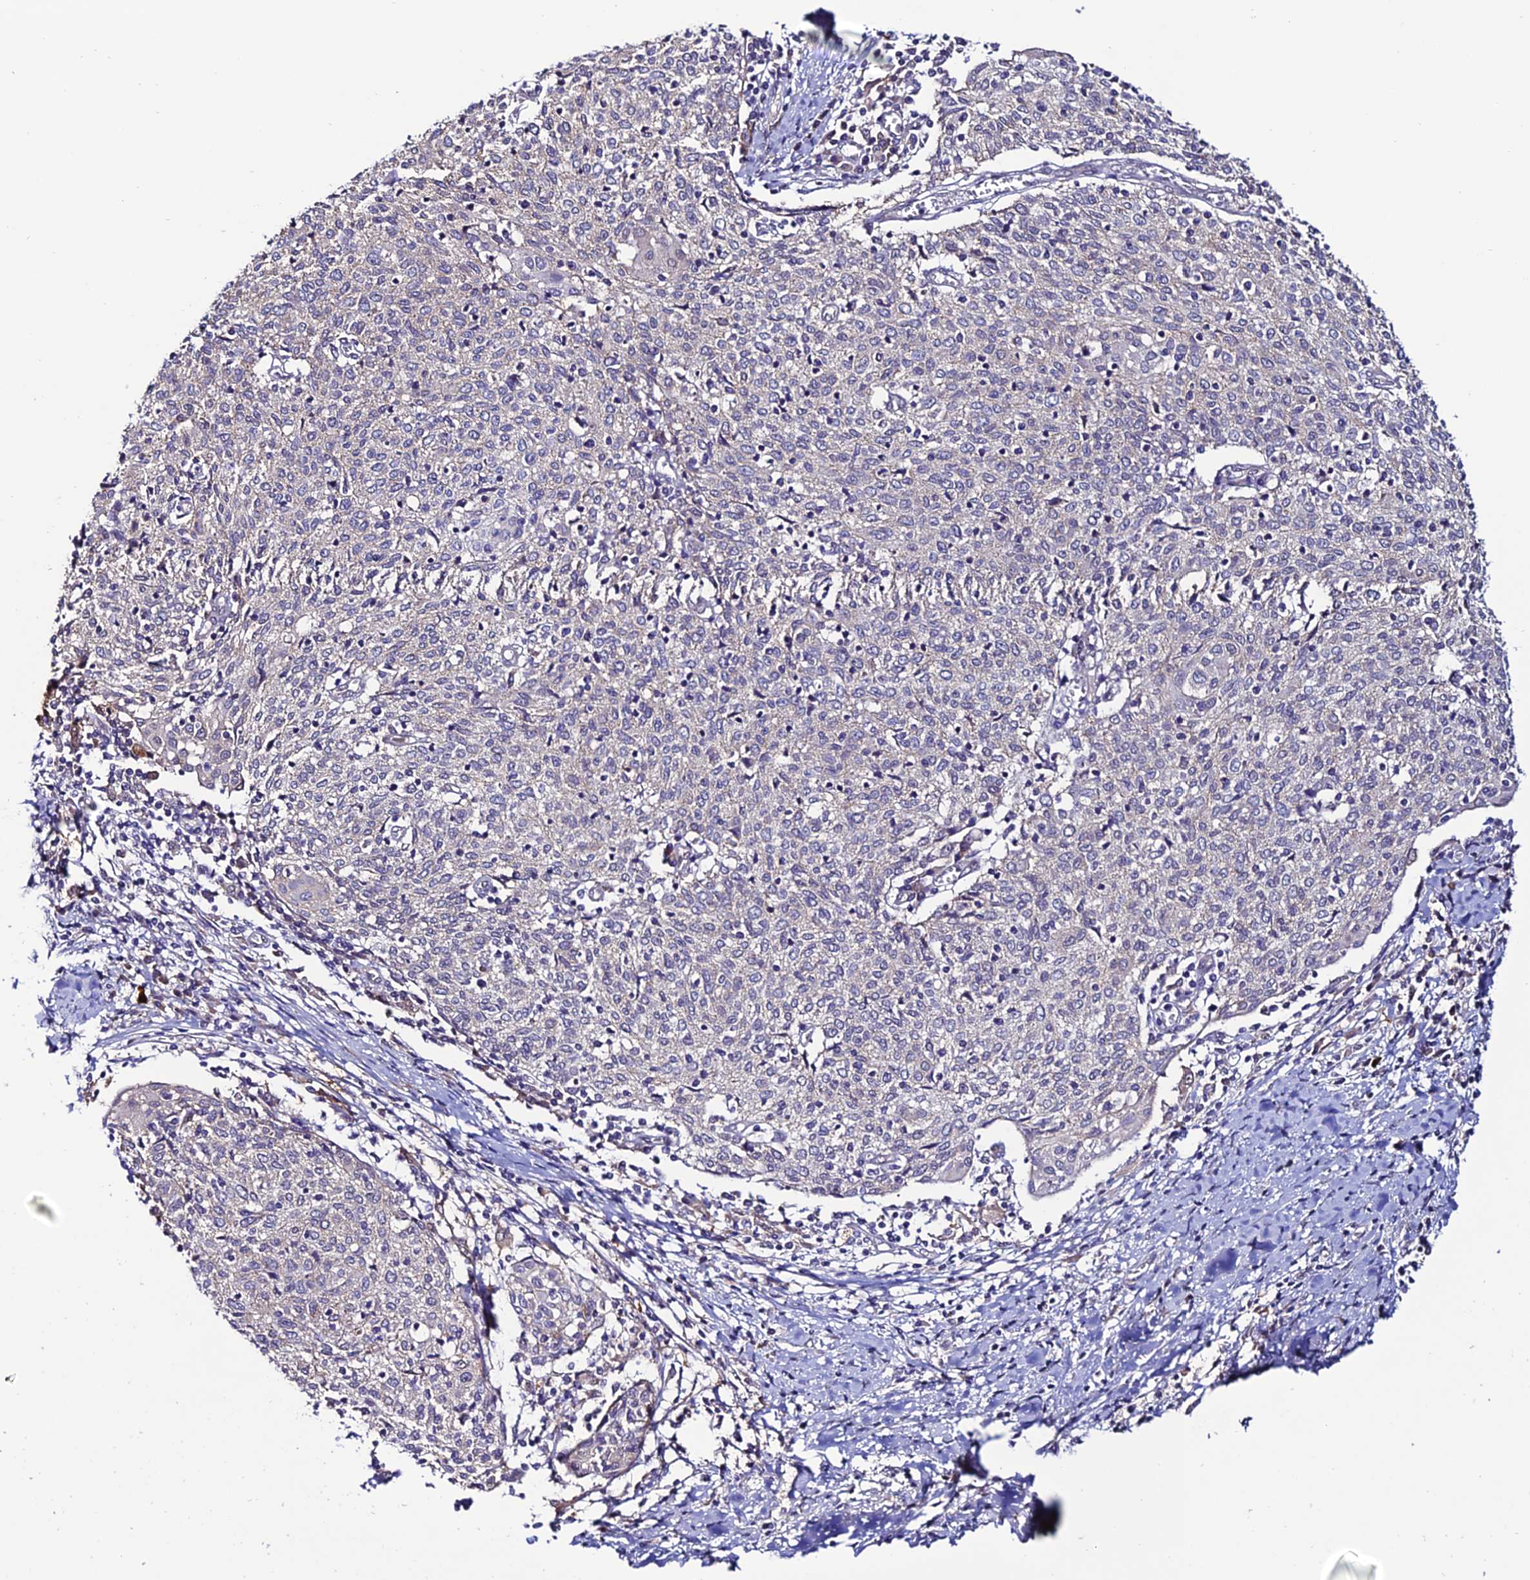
{"staining": {"intensity": "negative", "quantity": "none", "location": "none"}, "tissue": "cervical cancer", "cell_type": "Tumor cells", "image_type": "cancer", "snomed": [{"axis": "morphology", "description": "Squamous cell carcinoma, NOS"}, {"axis": "topography", "description": "Cervix"}], "caption": "The immunohistochemistry (IHC) histopathology image has no significant staining in tumor cells of squamous cell carcinoma (cervical) tissue.", "gene": "FZD8", "patient": {"sex": "female", "age": 52}}